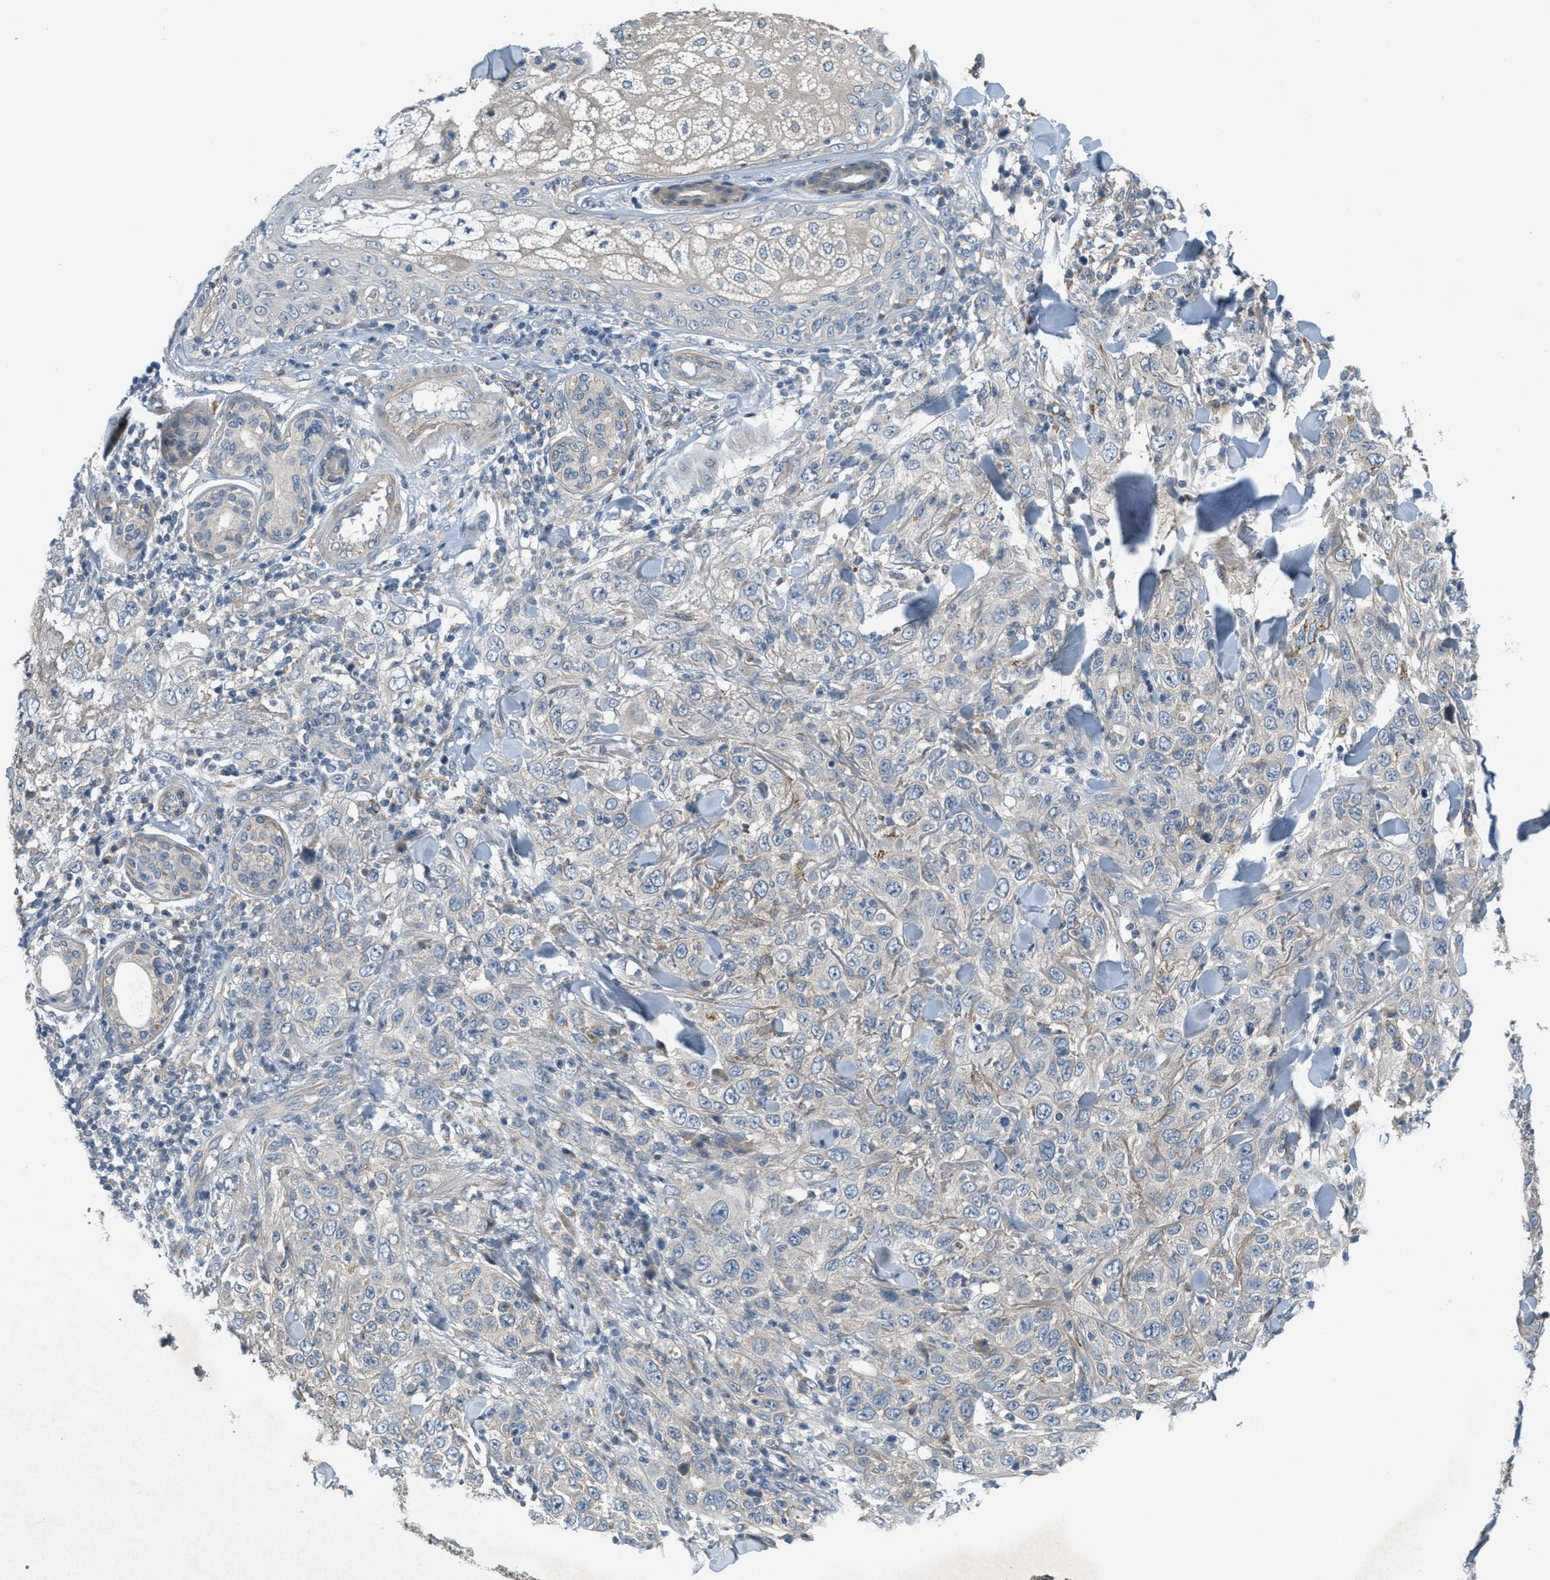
{"staining": {"intensity": "weak", "quantity": "<25%", "location": "cytoplasmic/membranous"}, "tissue": "skin cancer", "cell_type": "Tumor cells", "image_type": "cancer", "snomed": [{"axis": "morphology", "description": "Squamous cell carcinoma, NOS"}, {"axis": "topography", "description": "Skin"}], "caption": "Tumor cells show no significant staining in squamous cell carcinoma (skin).", "gene": "ADCY6", "patient": {"sex": "female", "age": 88}}